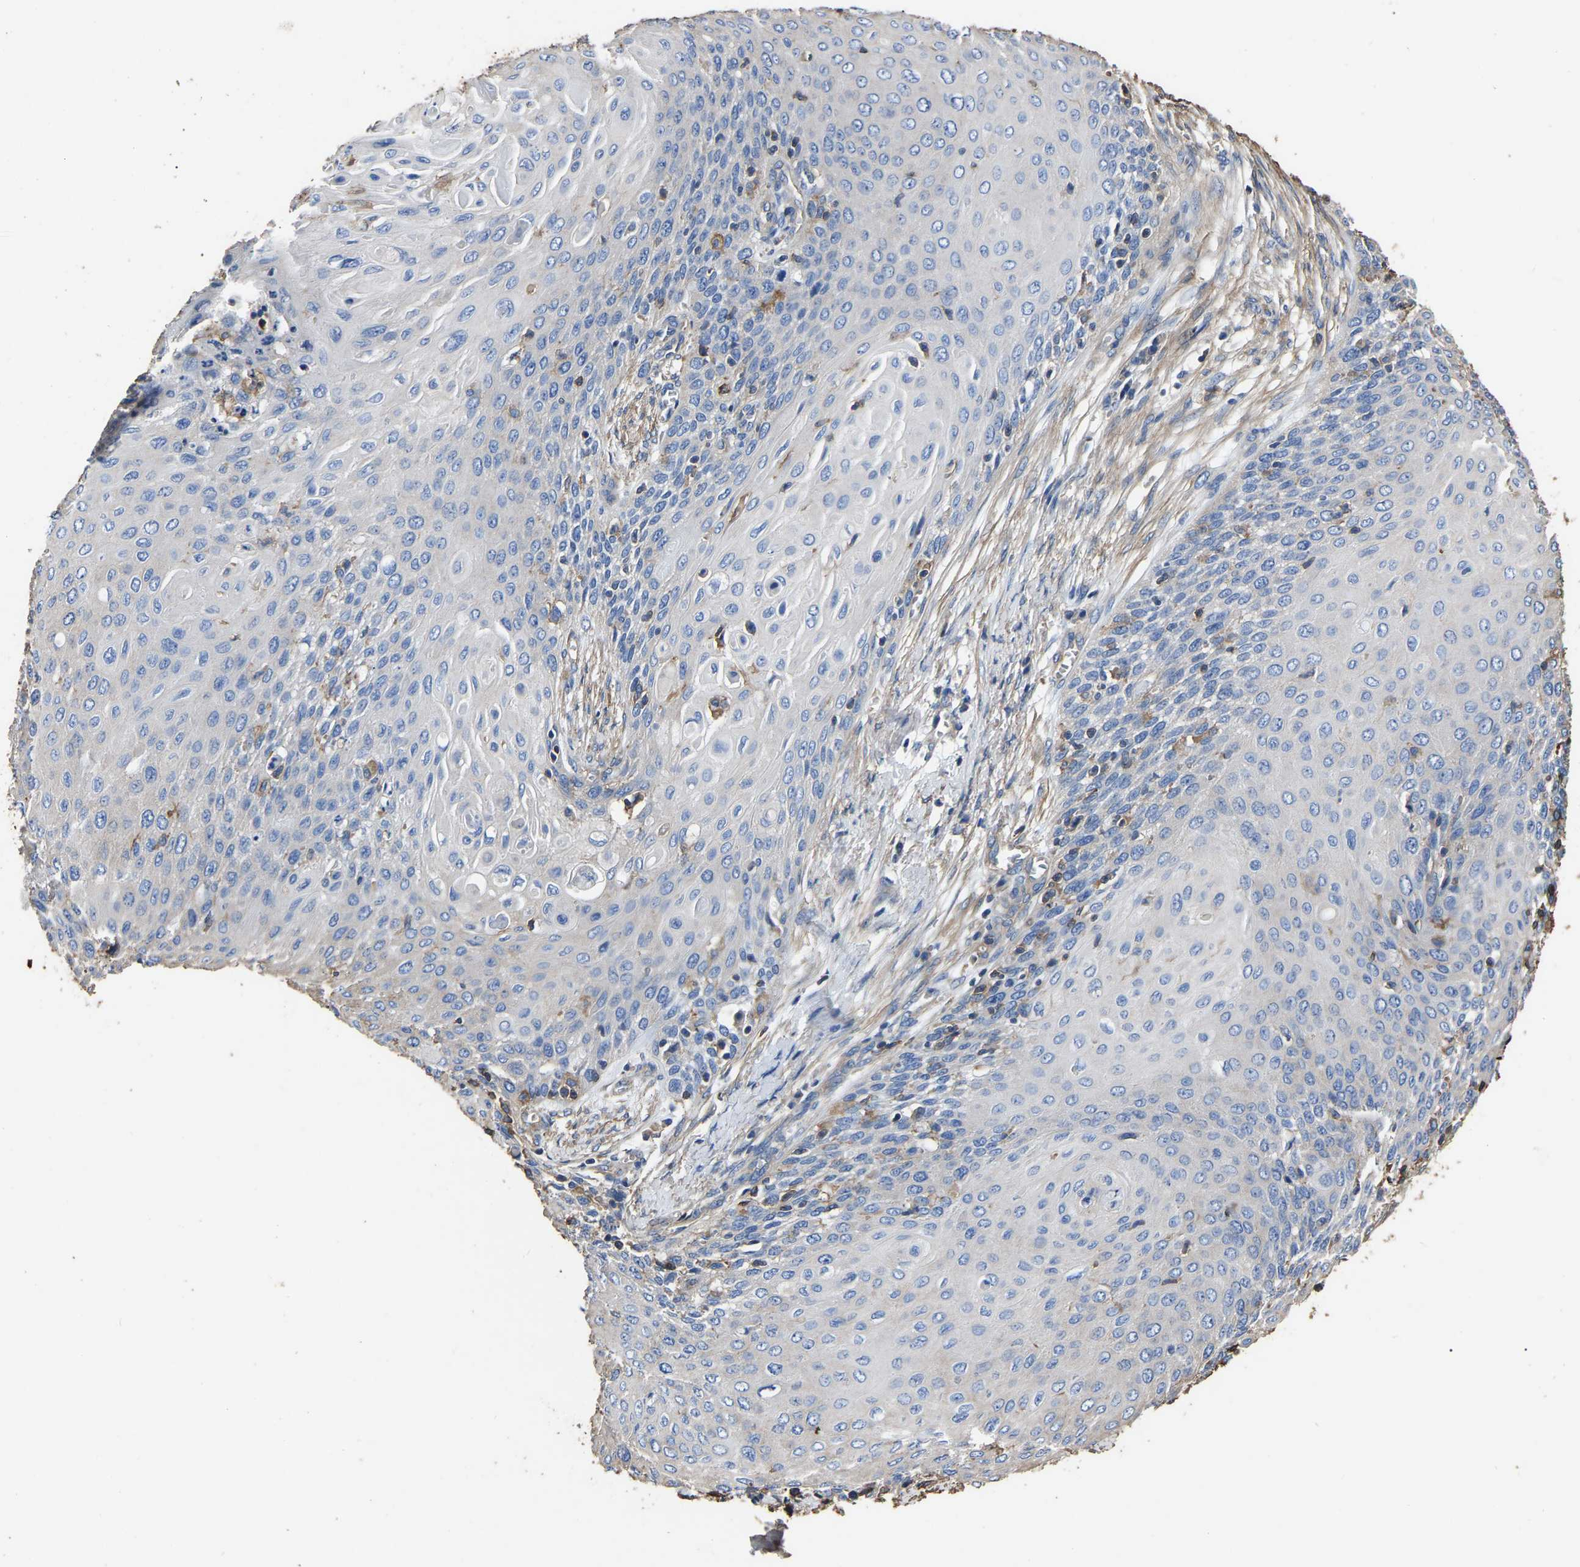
{"staining": {"intensity": "negative", "quantity": "none", "location": "none"}, "tissue": "cervical cancer", "cell_type": "Tumor cells", "image_type": "cancer", "snomed": [{"axis": "morphology", "description": "Squamous cell carcinoma, NOS"}, {"axis": "topography", "description": "Cervix"}], "caption": "Micrograph shows no significant protein staining in tumor cells of cervical cancer (squamous cell carcinoma).", "gene": "ARMT1", "patient": {"sex": "female", "age": 39}}